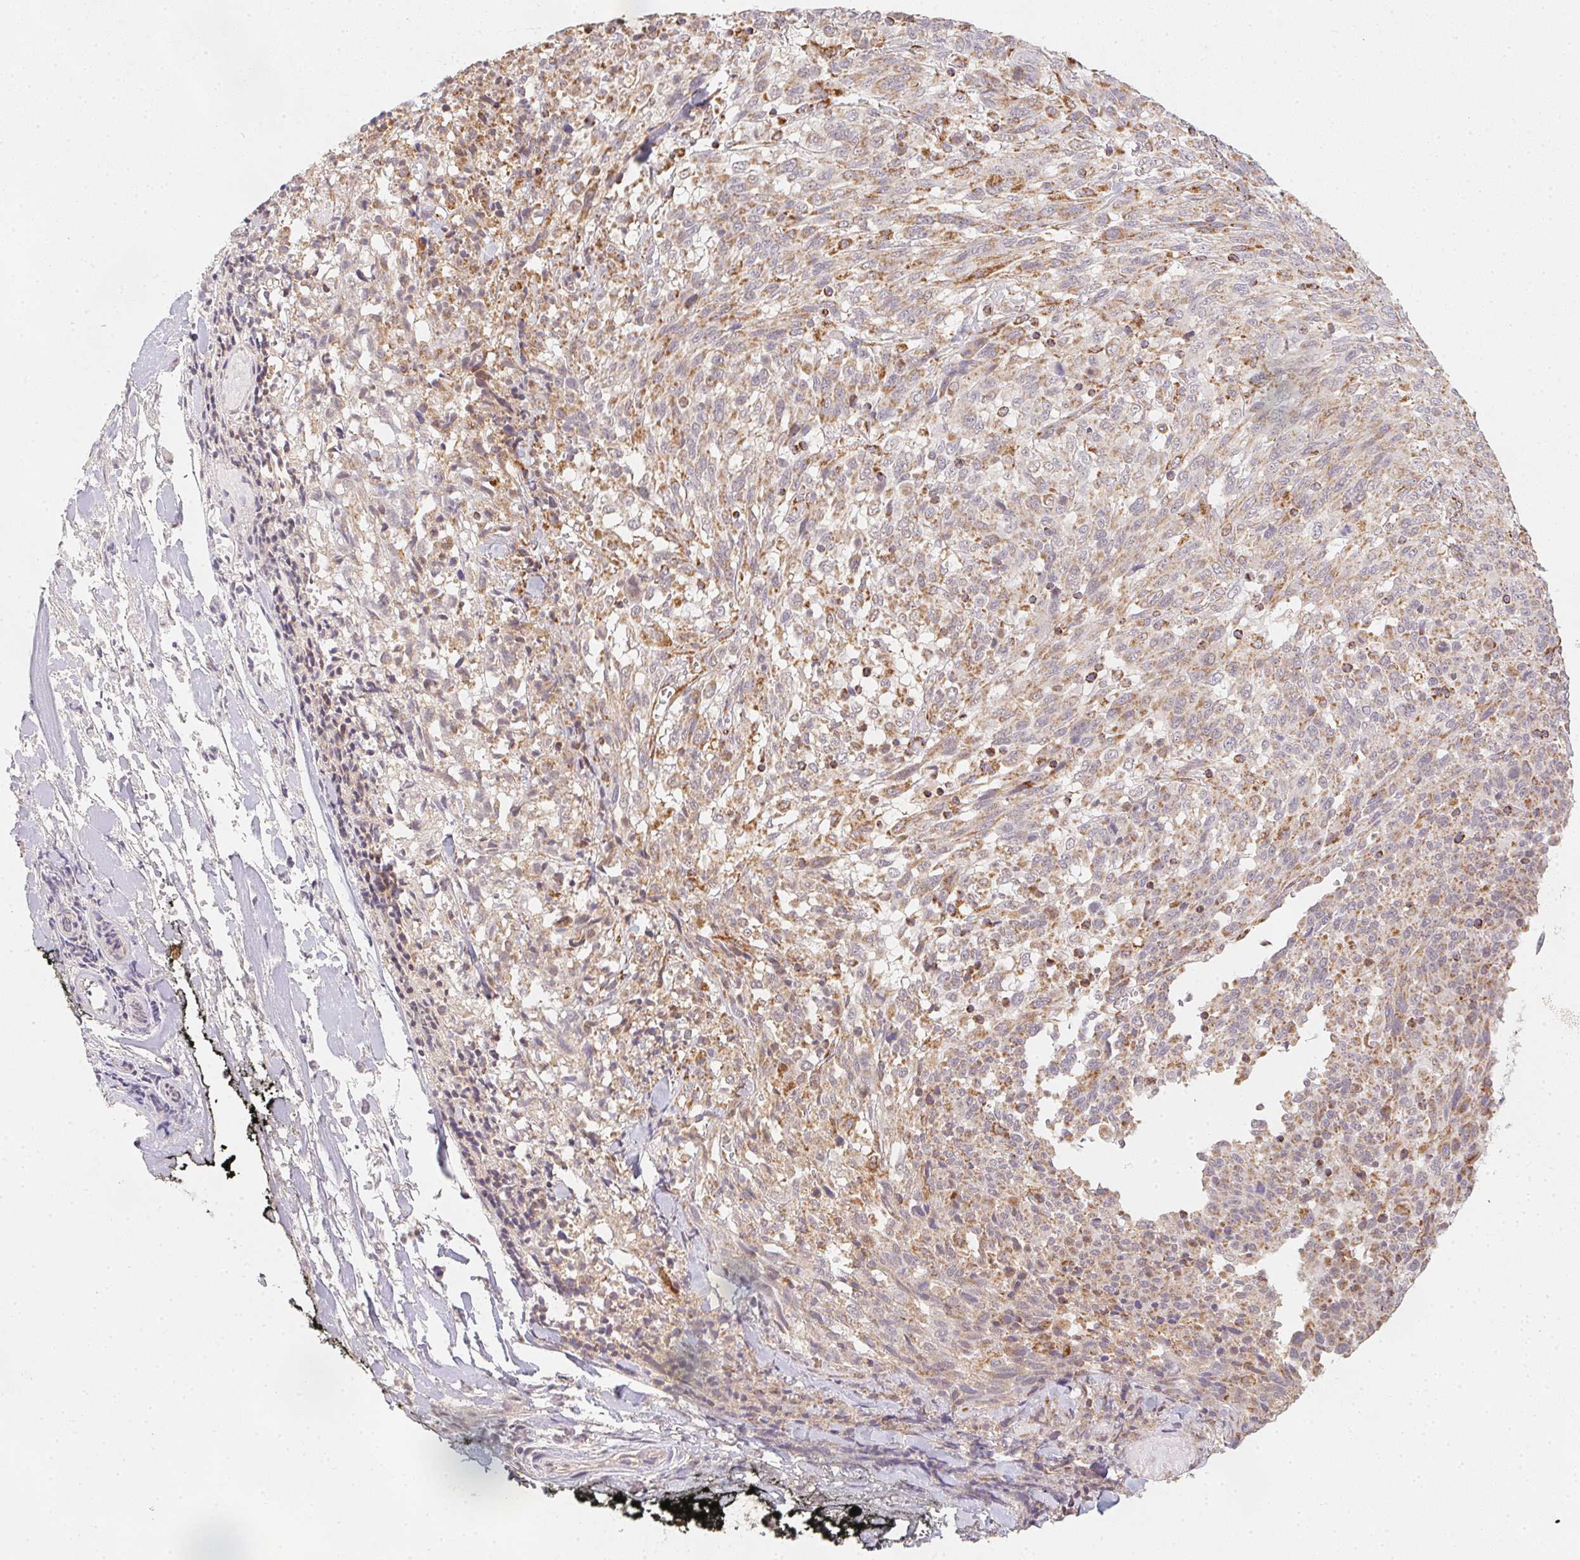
{"staining": {"intensity": "moderate", "quantity": ">75%", "location": "cytoplasmic/membranous"}, "tissue": "melanoma", "cell_type": "Tumor cells", "image_type": "cancer", "snomed": [{"axis": "morphology", "description": "Malignant melanoma, NOS"}, {"axis": "topography", "description": "Skin"}], "caption": "Brown immunohistochemical staining in melanoma shows moderate cytoplasmic/membranous staining in approximately >75% of tumor cells. Immunohistochemistry (ihc) stains the protein in brown and the nuclei are stained blue.", "gene": "NDUFS6", "patient": {"sex": "female", "age": 91}}